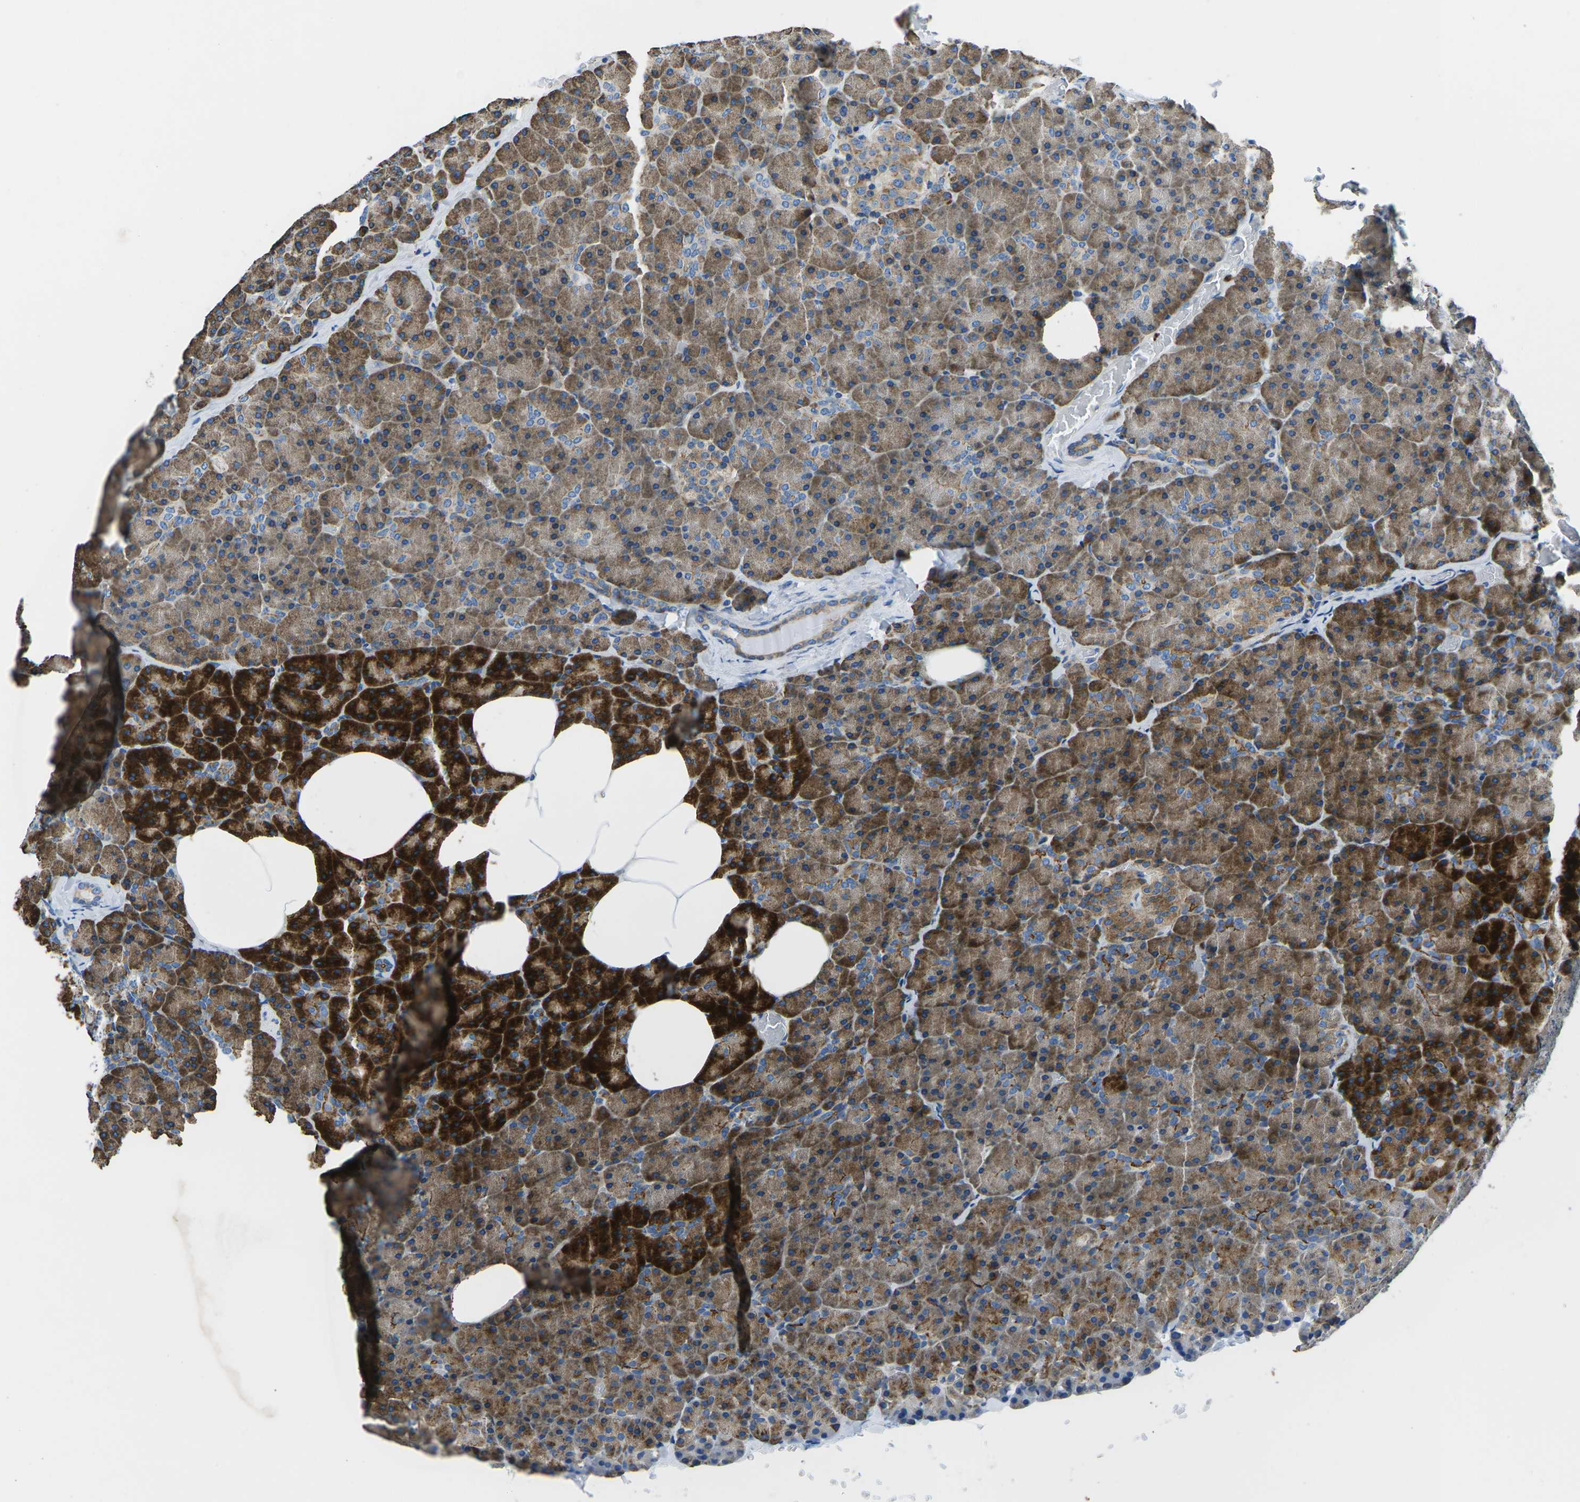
{"staining": {"intensity": "strong", "quantity": ">75%", "location": "cytoplasmic/membranous"}, "tissue": "pancreas", "cell_type": "Exocrine glandular cells", "image_type": "normal", "snomed": [{"axis": "morphology", "description": "Normal tissue, NOS"}, {"axis": "topography", "description": "Pancreas"}], "caption": "A histopathology image of human pancreas stained for a protein displays strong cytoplasmic/membranous brown staining in exocrine glandular cells. (Stains: DAB (3,3'-diaminobenzidine) in brown, nuclei in blue, Microscopy: brightfield microscopy at high magnification).", "gene": "MC4R", "patient": {"sex": "female", "age": 35}}